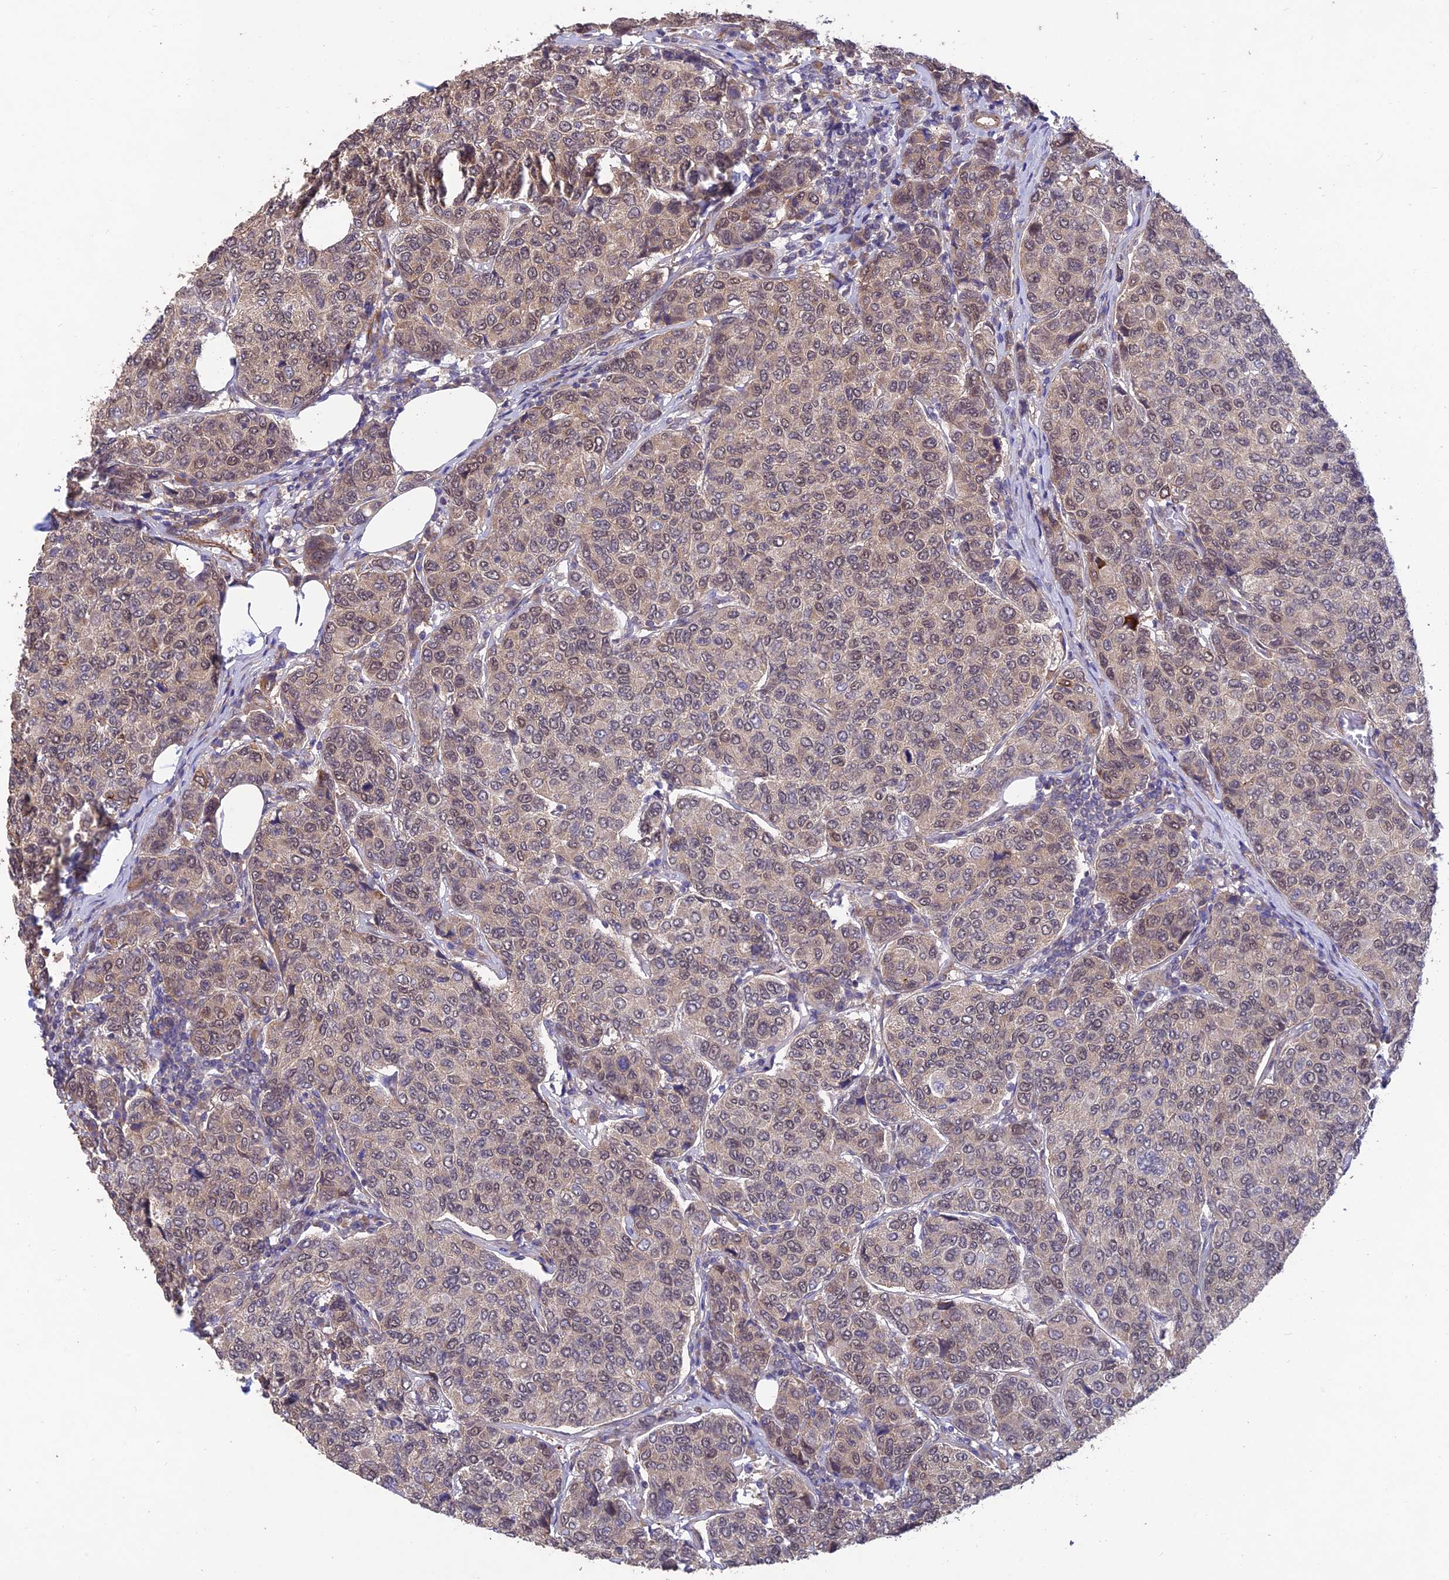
{"staining": {"intensity": "weak", "quantity": "25%-75%", "location": "cytoplasmic/membranous,nuclear"}, "tissue": "breast cancer", "cell_type": "Tumor cells", "image_type": "cancer", "snomed": [{"axis": "morphology", "description": "Duct carcinoma"}, {"axis": "topography", "description": "Breast"}], "caption": "Breast cancer was stained to show a protein in brown. There is low levels of weak cytoplasmic/membranous and nuclear expression in approximately 25%-75% of tumor cells.", "gene": "PAGR1", "patient": {"sex": "female", "age": 55}}